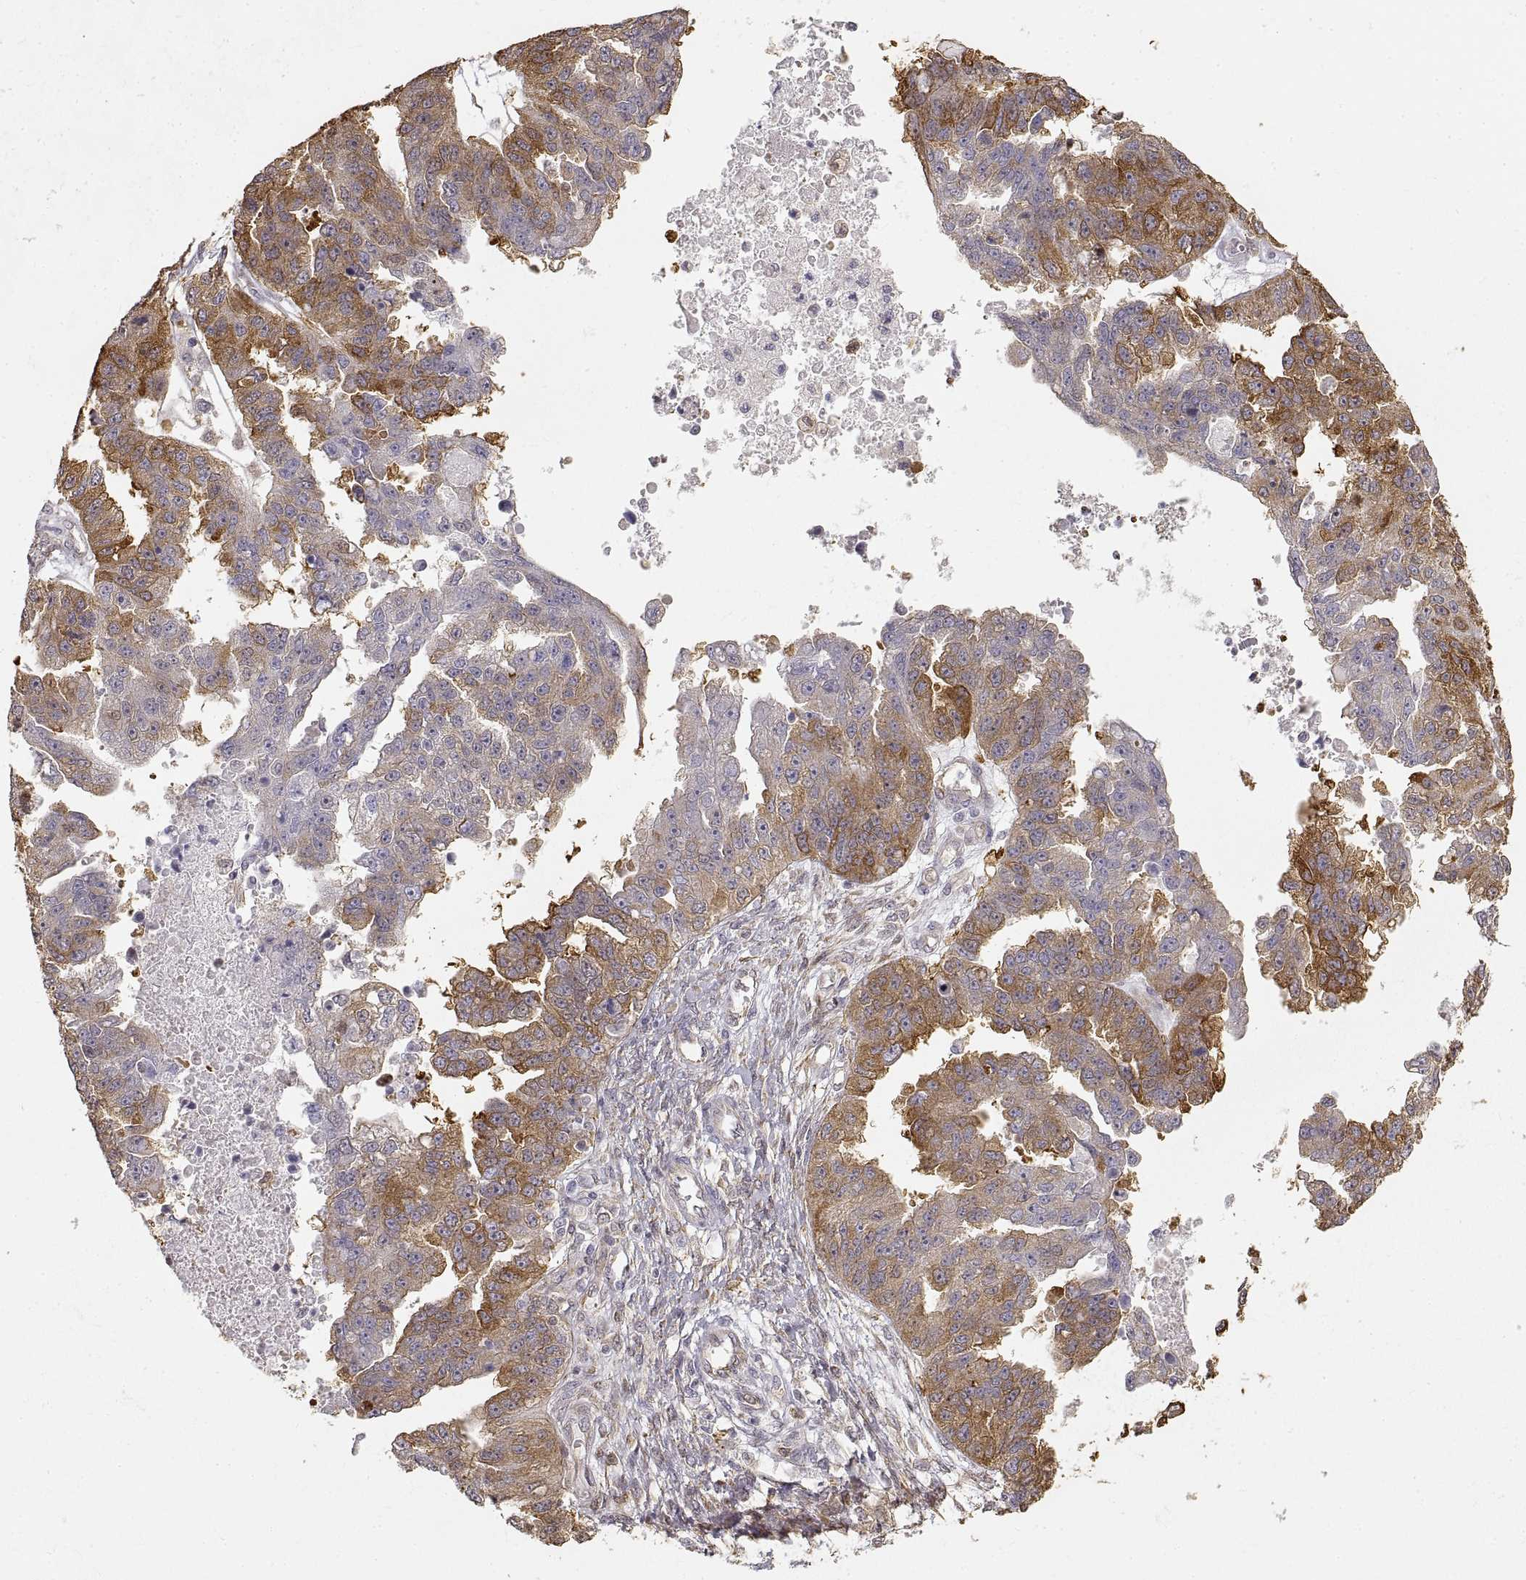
{"staining": {"intensity": "strong", "quantity": "<25%", "location": "cytoplasmic/membranous"}, "tissue": "ovarian cancer", "cell_type": "Tumor cells", "image_type": "cancer", "snomed": [{"axis": "morphology", "description": "Cystadenocarcinoma, serous, NOS"}, {"axis": "topography", "description": "Ovary"}], "caption": "This photomicrograph demonstrates immunohistochemistry (IHC) staining of human ovarian cancer (serous cystadenocarcinoma), with medium strong cytoplasmic/membranous positivity in about <25% of tumor cells.", "gene": "HSP90AB1", "patient": {"sex": "female", "age": 58}}